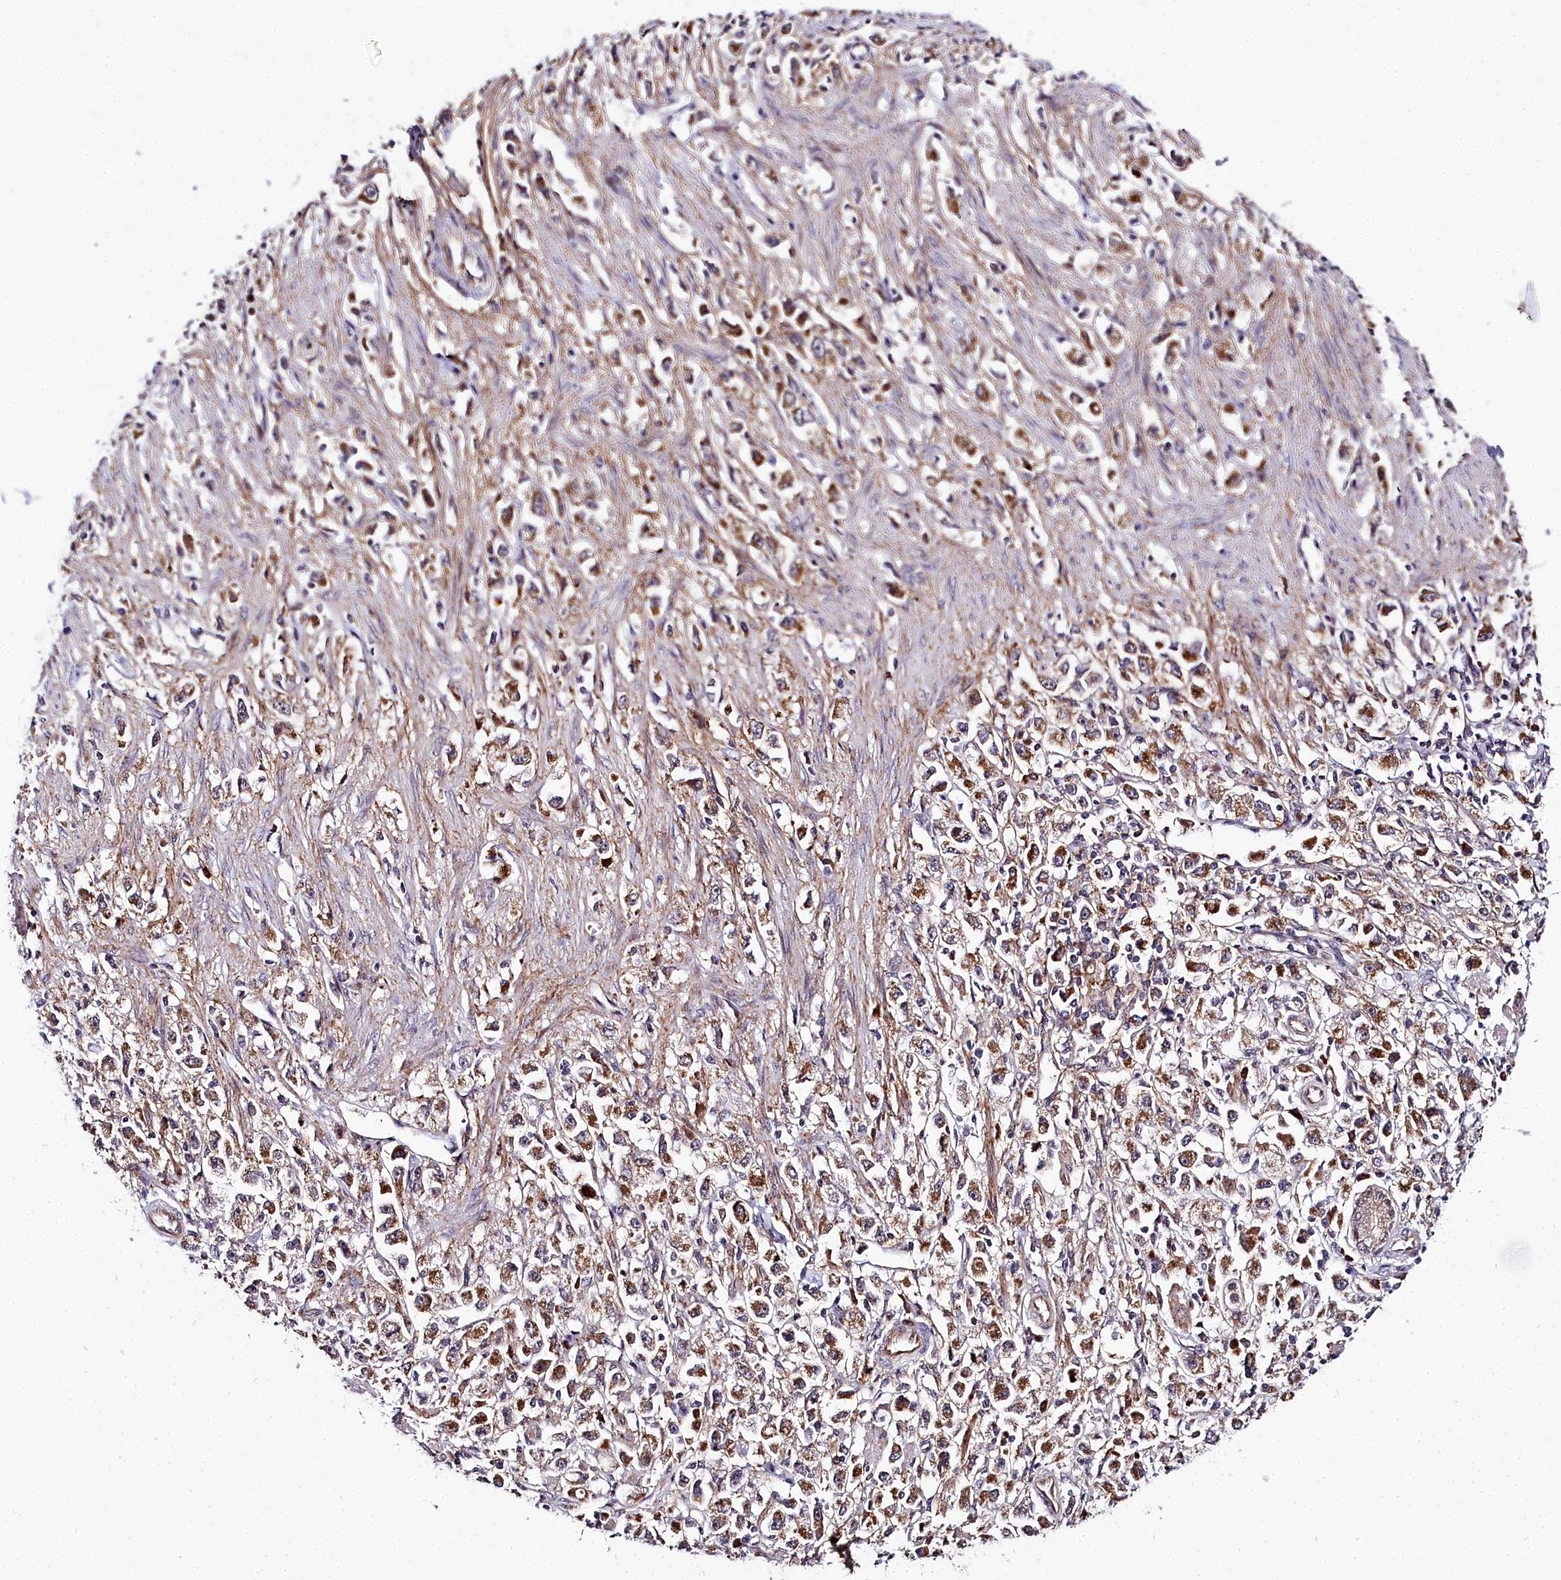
{"staining": {"intensity": "moderate", "quantity": ">75%", "location": "cytoplasmic/membranous"}, "tissue": "stomach cancer", "cell_type": "Tumor cells", "image_type": "cancer", "snomed": [{"axis": "morphology", "description": "Adenocarcinoma, NOS"}, {"axis": "topography", "description": "Stomach"}], "caption": "DAB (3,3'-diaminobenzidine) immunohistochemical staining of stomach cancer (adenocarcinoma) demonstrates moderate cytoplasmic/membranous protein positivity in about >75% of tumor cells. Using DAB (brown) and hematoxylin (blue) stains, captured at high magnification using brightfield microscopy.", "gene": "MRPS11", "patient": {"sex": "female", "age": 59}}